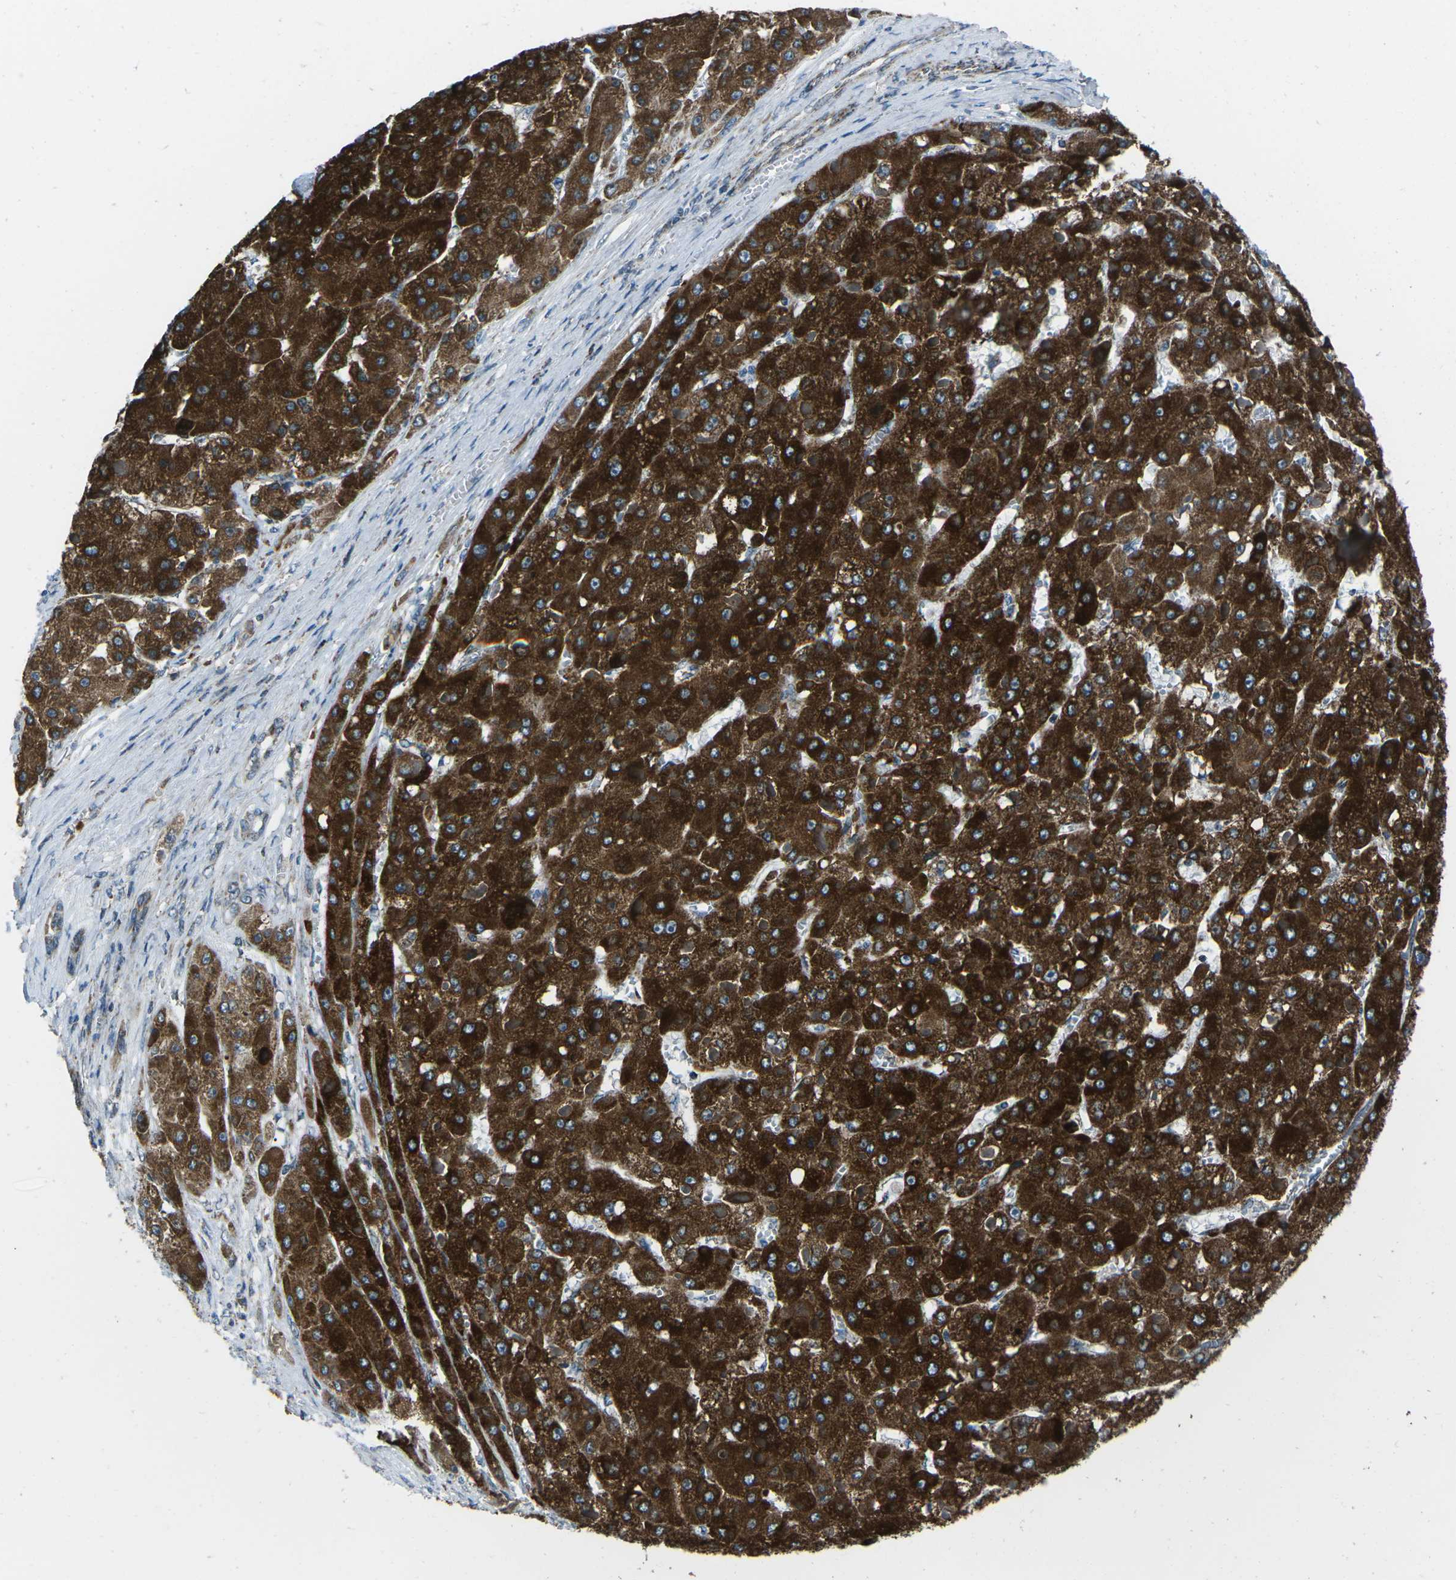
{"staining": {"intensity": "strong", "quantity": ">75%", "location": "cytoplasmic/membranous"}, "tissue": "liver cancer", "cell_type": "Tumor cells", "image_type": "cancer", "snomed": [{"axis": "morphology", "description": "Carcinoma, Hepatocellular, NOS"}, {"axis": "topography", "description": "Liver"}], "caption": "Immunohistochemistry (IHC) micrograph of neoplastic tissue: human hepatocellular carcinoma (liver) stained using immunohistochemistry demonstrates high levels of strong protein expression localized specifically in the cytoplasmic/membranous of tumor cells, appearing as a cytoplasmic/membranous brown color.", "gene": "RFESD", "patient": {"sex": "female", "age": 73}}